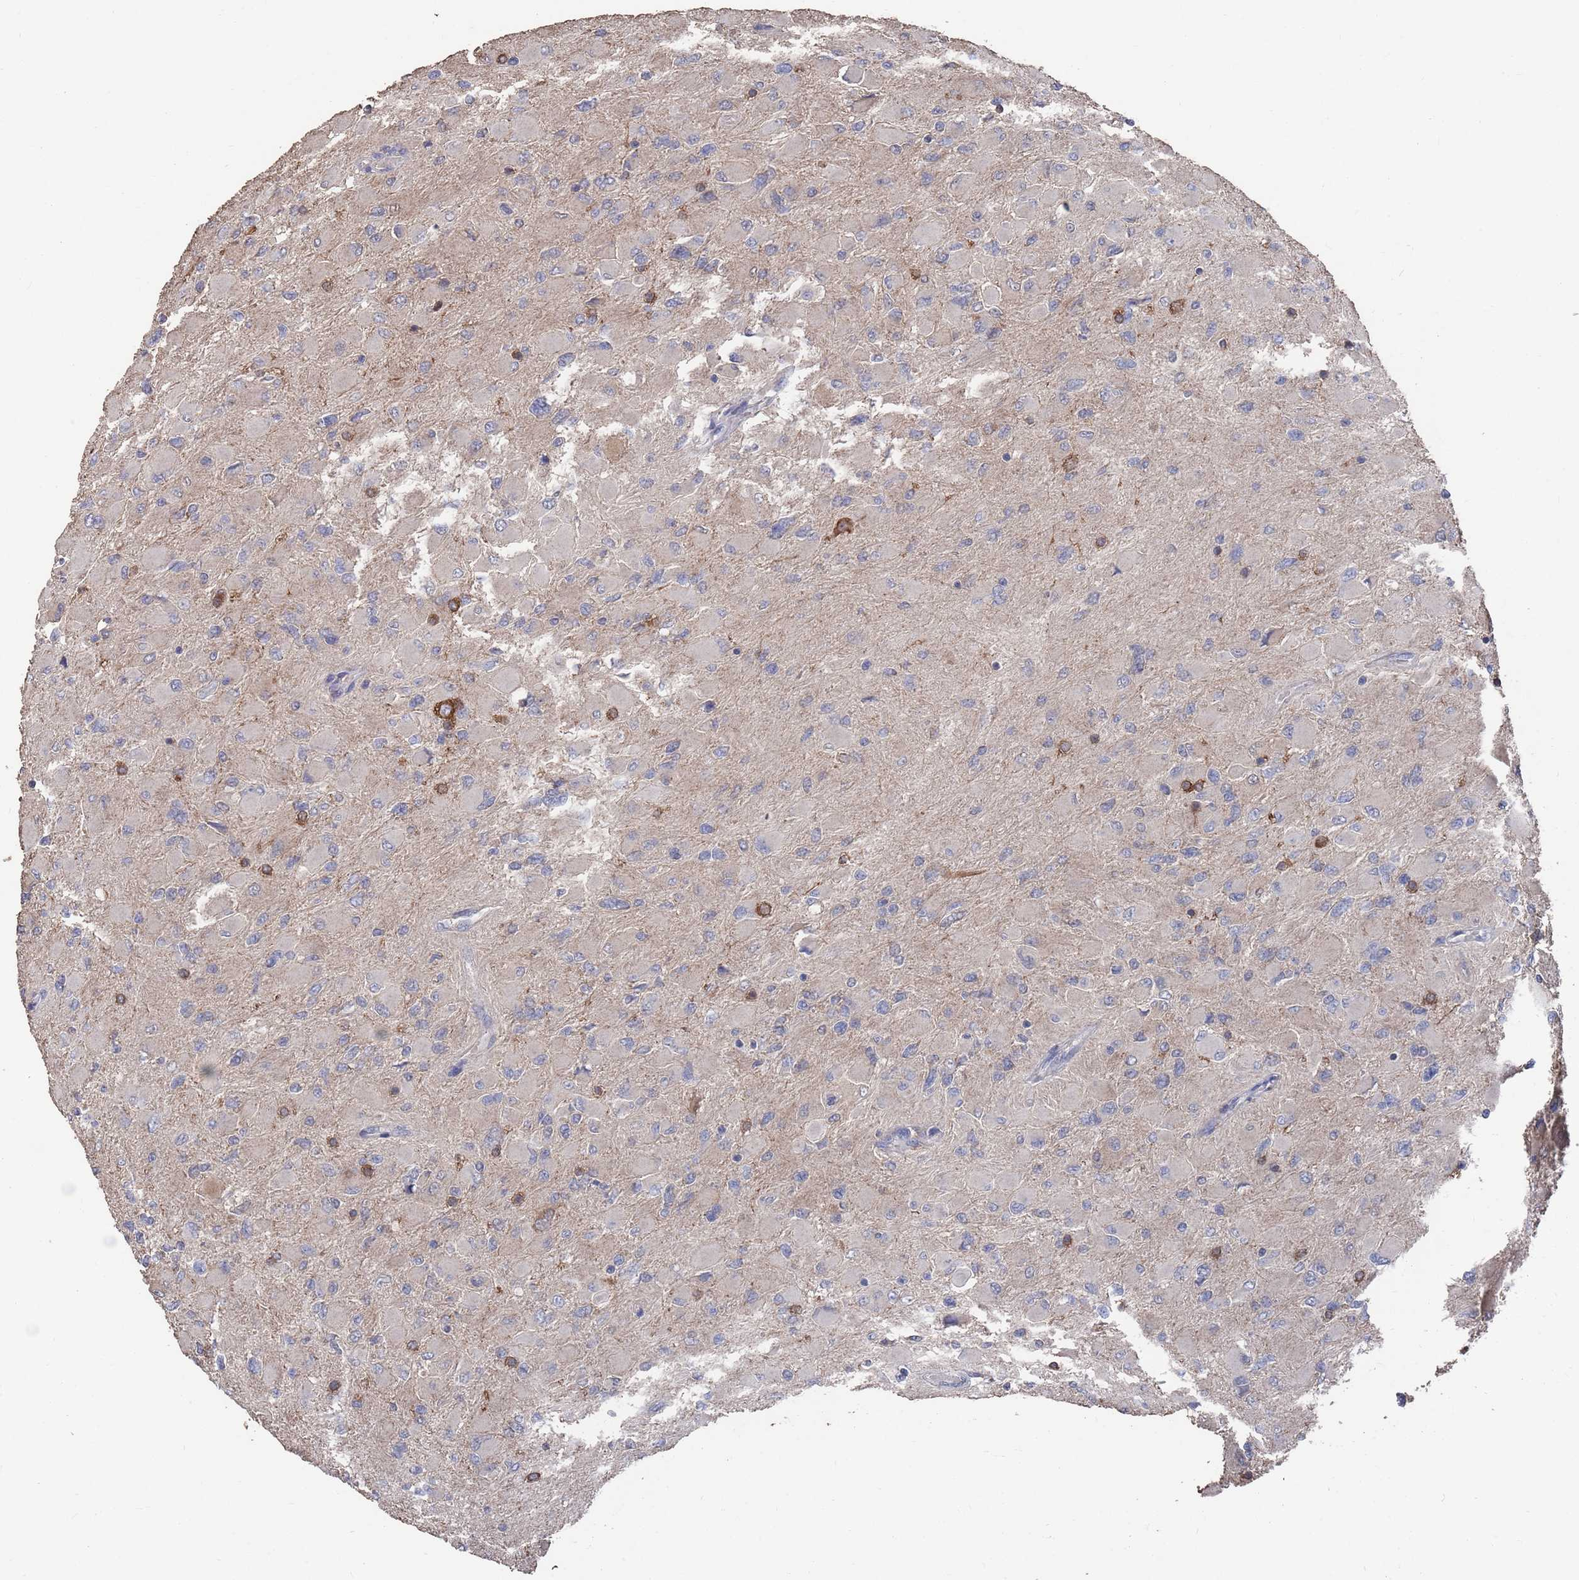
{"staining": {"intensity": "moderate", "quantity": "<25%", "location": "cytoplasmic/membranous"}, "tissue": "glioma", "cell_type": "Tumor cells", "image_type": "cancer", "snomed": [{"axis": "morphology", "description": "Glioma, malignant, High grade"}, {"axis": "topography", "description": "Cerebral cortex"}], "caption": "This histopathology image exhibits immunohistochemistry (IHC) staining of malignant glioma (high-grade), with low moderate cytoplasmic/membranous staining in approximately <25% of tumor cells.", "gene": "BTBD18", "patient": {"sex": "female", "age": 36}}